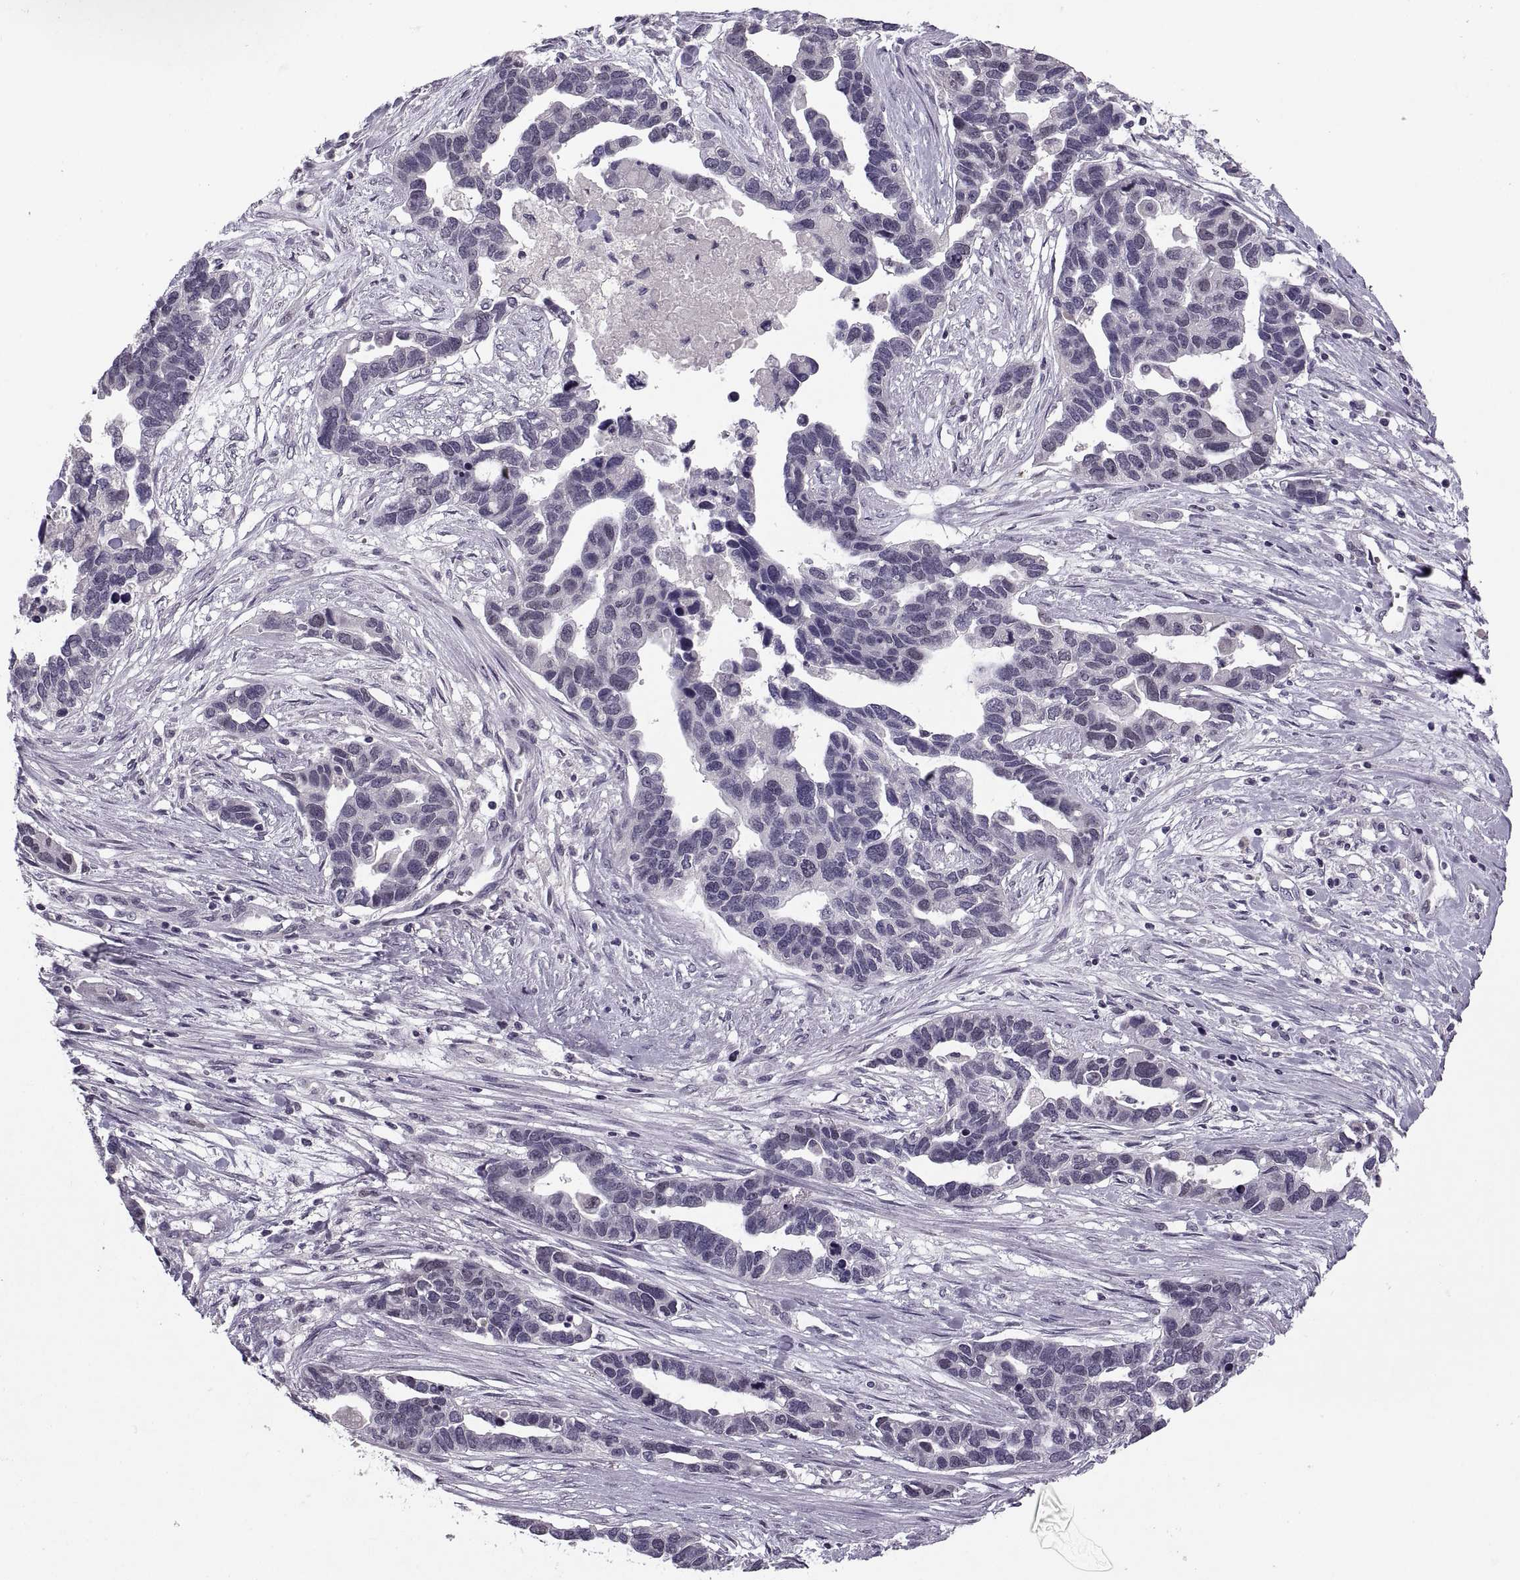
{"staining": {"intensity": "negative", "quantity": "none", "location": "none"}, "tissue": "ovarian cancer", "cell_type": "Tumor cells", "image_type": "cancer", "snomed": [{"axis": "morphology", "description": "Cystadenocarcinoma, serous, NOS"}, {"axis": "topography", "description": "Ovary"}], "caption": "This is an immunohistochemistry histopathology image of human ovarian serous cystadenocarcinoma. There is no expression in tumor cells.", "gene": "CACNA1F", "patient": {"sex": "female", "age": 54}}